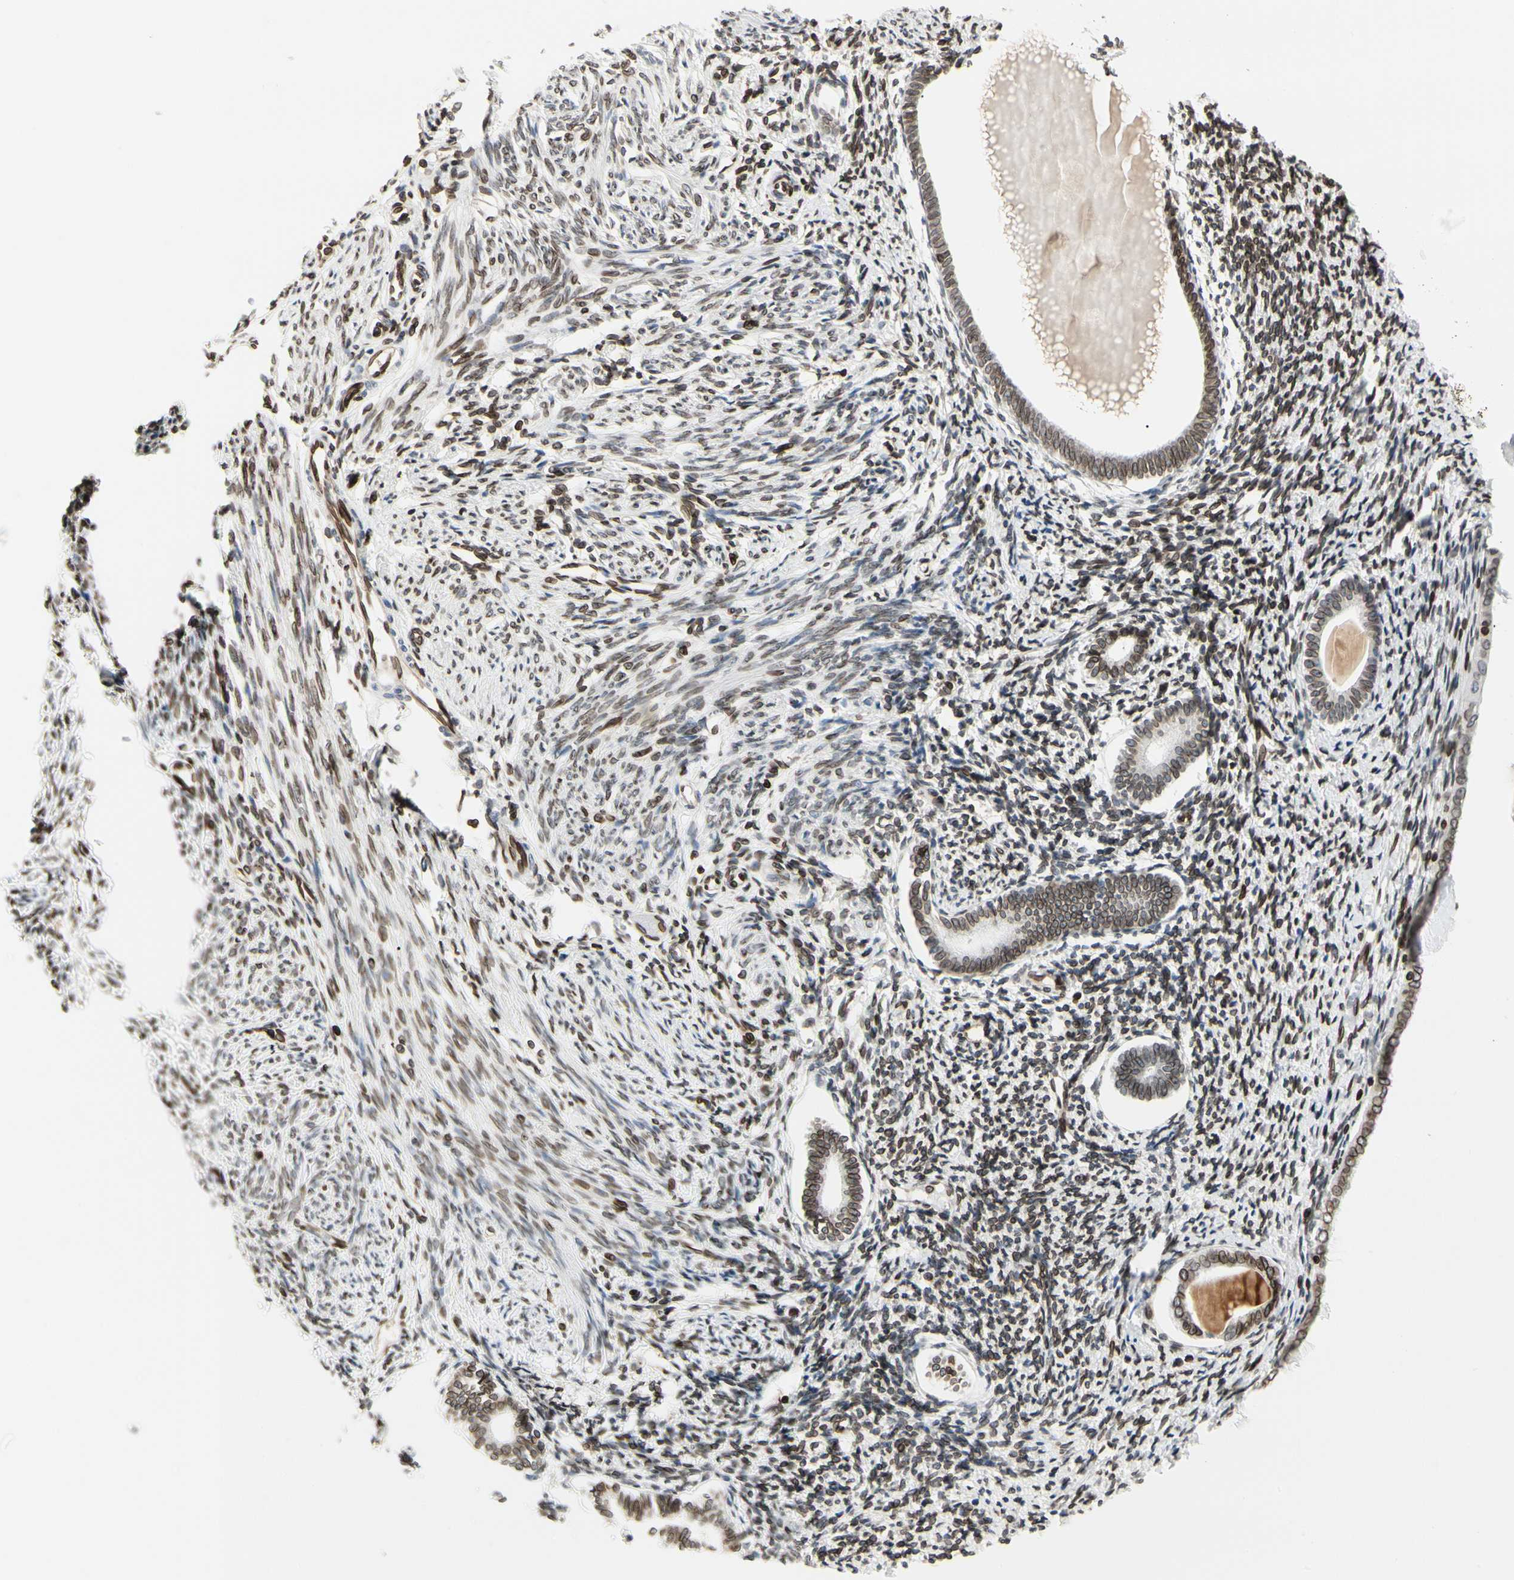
{"staining": {"intensity": "moderate", "quantity": ">75%", "location": "cytoplasmic/membranous,nuclear"}, "tissue": "endometrium", "cell_type": "Cells in endometrial stroma", "image_type": "normal", "snomed": [{"axis": "morphology", "description": "Normal tissue, NOS"}, {"axis": "topography", "description": "Endometrium"}], "caption": "Cells in endometrial stroma display medium levels of moderate cytoplasmic/membranous,nuclear expression in about >75% of cells in benign human endometrium.", "gene": "TMPO", "patient": {"sex": "female", "age": 71}}